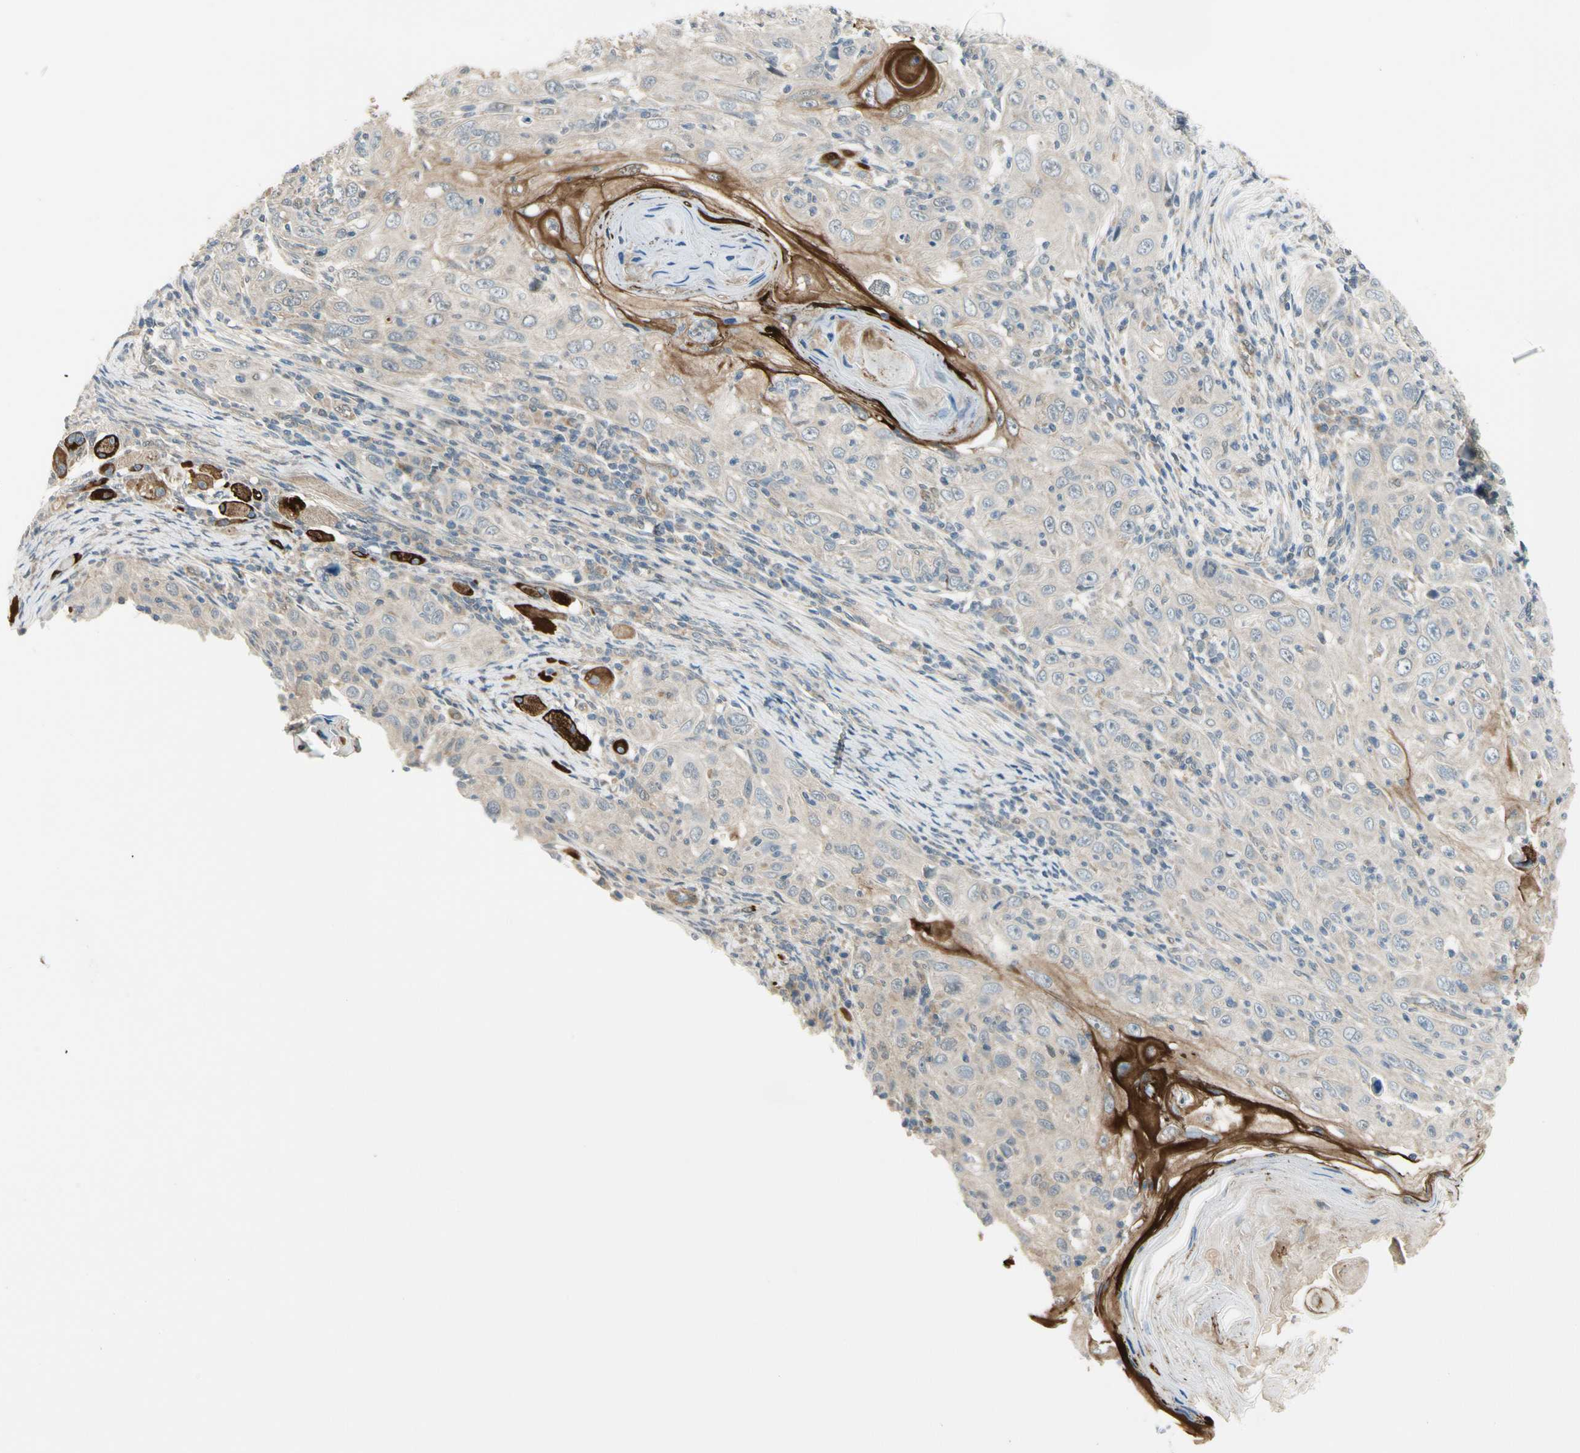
{"staining": {"intensity": "strong", "quantity": "<25%", "location": "cytoplasmic/membranous"}, "tissue": "skin cancer", "cell_type": "Tumor cells", "image_type": "cancer", "snomed": [{"axis": "morphology", "description": "Squamous cell carcinoma, NOS"}, {"axis": "topography", "description": "Skin"}], "caption": "Protein expression analysis of skin cancer (squamous cell carcinoma) reveals strong cytoplasmic/membranous expression in approximately <25% of tumor cells.", "gene": "SVBP", "patient": {"sex": "female", "age": 88}}